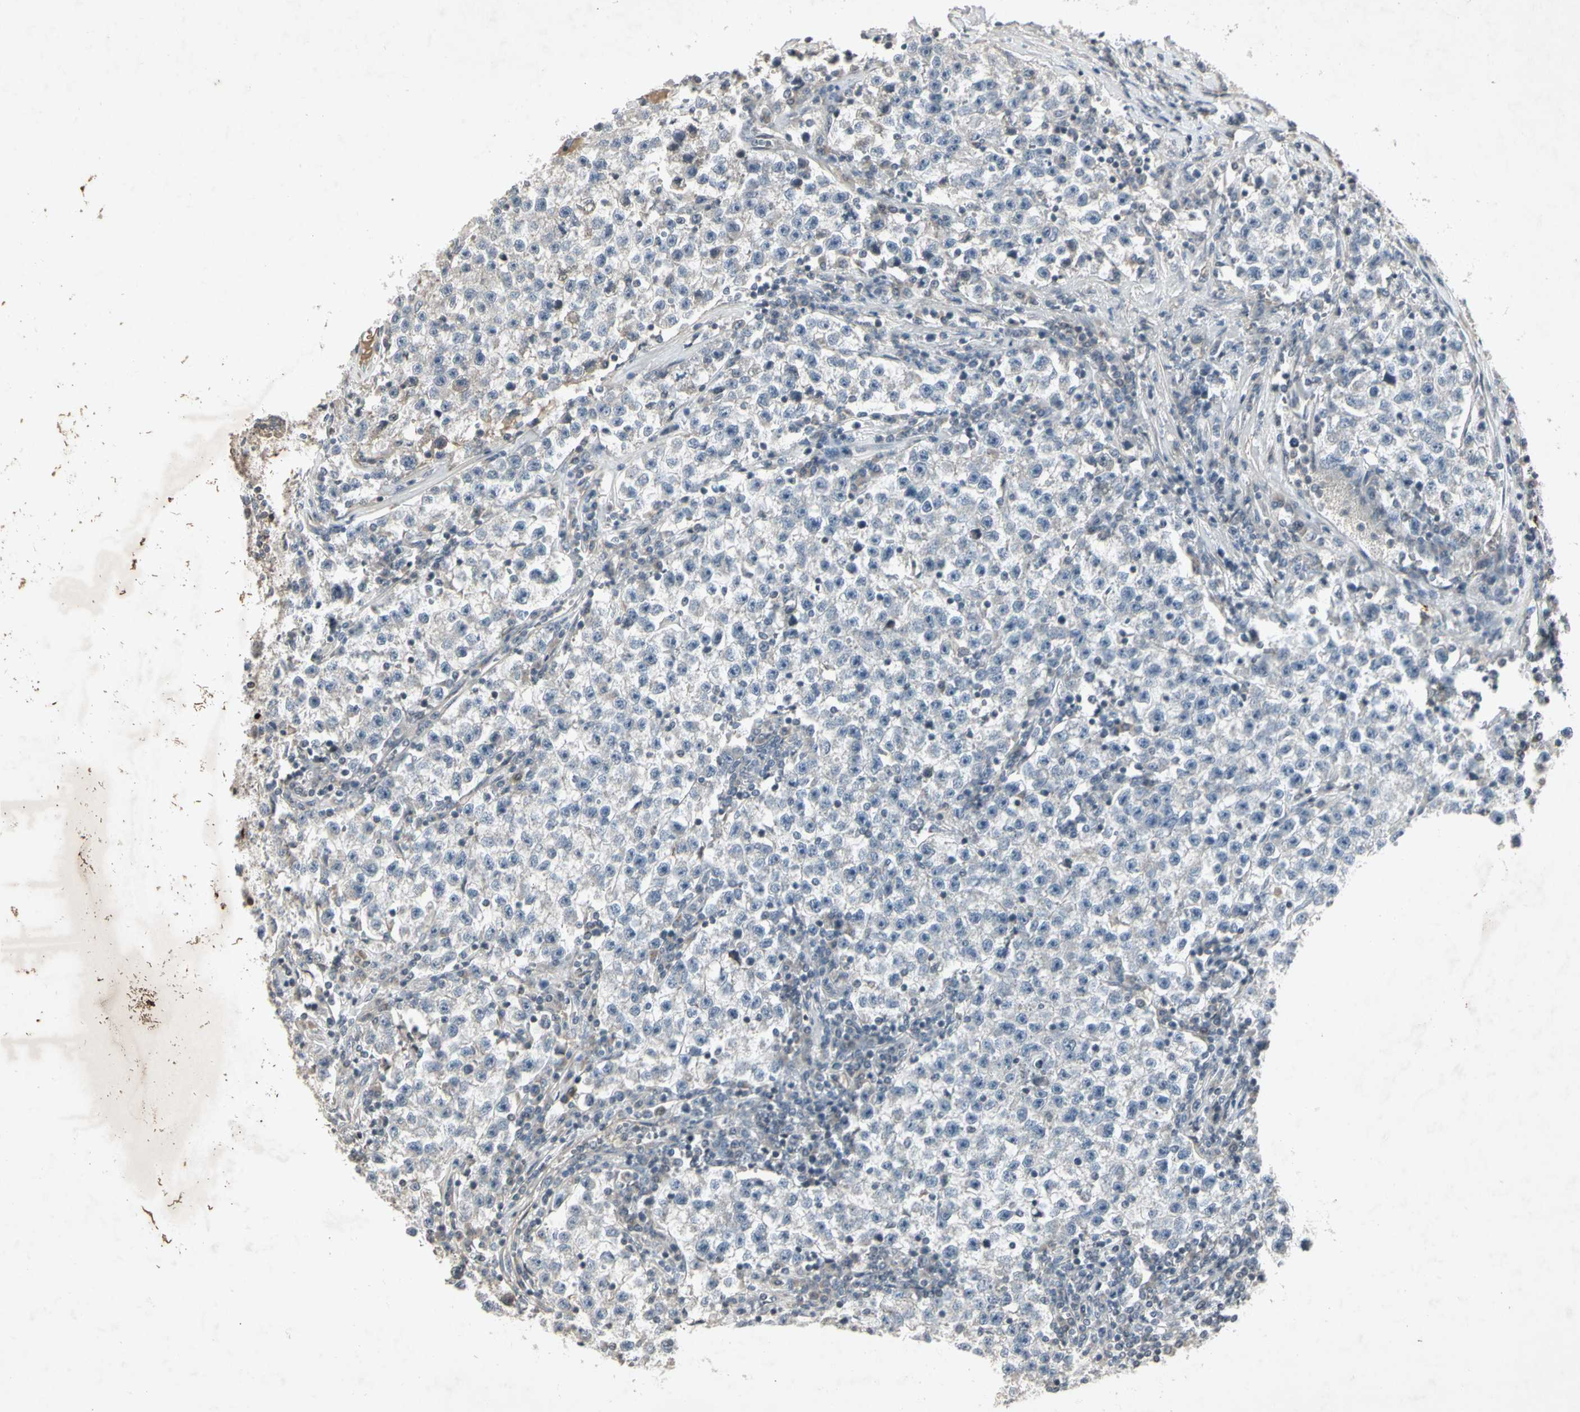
{"staining": {"intensity": "negative", "quantity": "none", "location": "none"}, "tissue": "testis cancer", "cell_type": "Tumor cells", "image_type": "cancer", "snomed": [{"axis": "morphology", "description": "Seminoma, NOS"}, {"axis": "topography", "description": "Testis"}], "caption": "Immunohistochemical staining of seminoma (testis) reveals no significant positivity in tumor cells.", "gene": "TEK", "patient": {"sex": "male", "age": 22}}